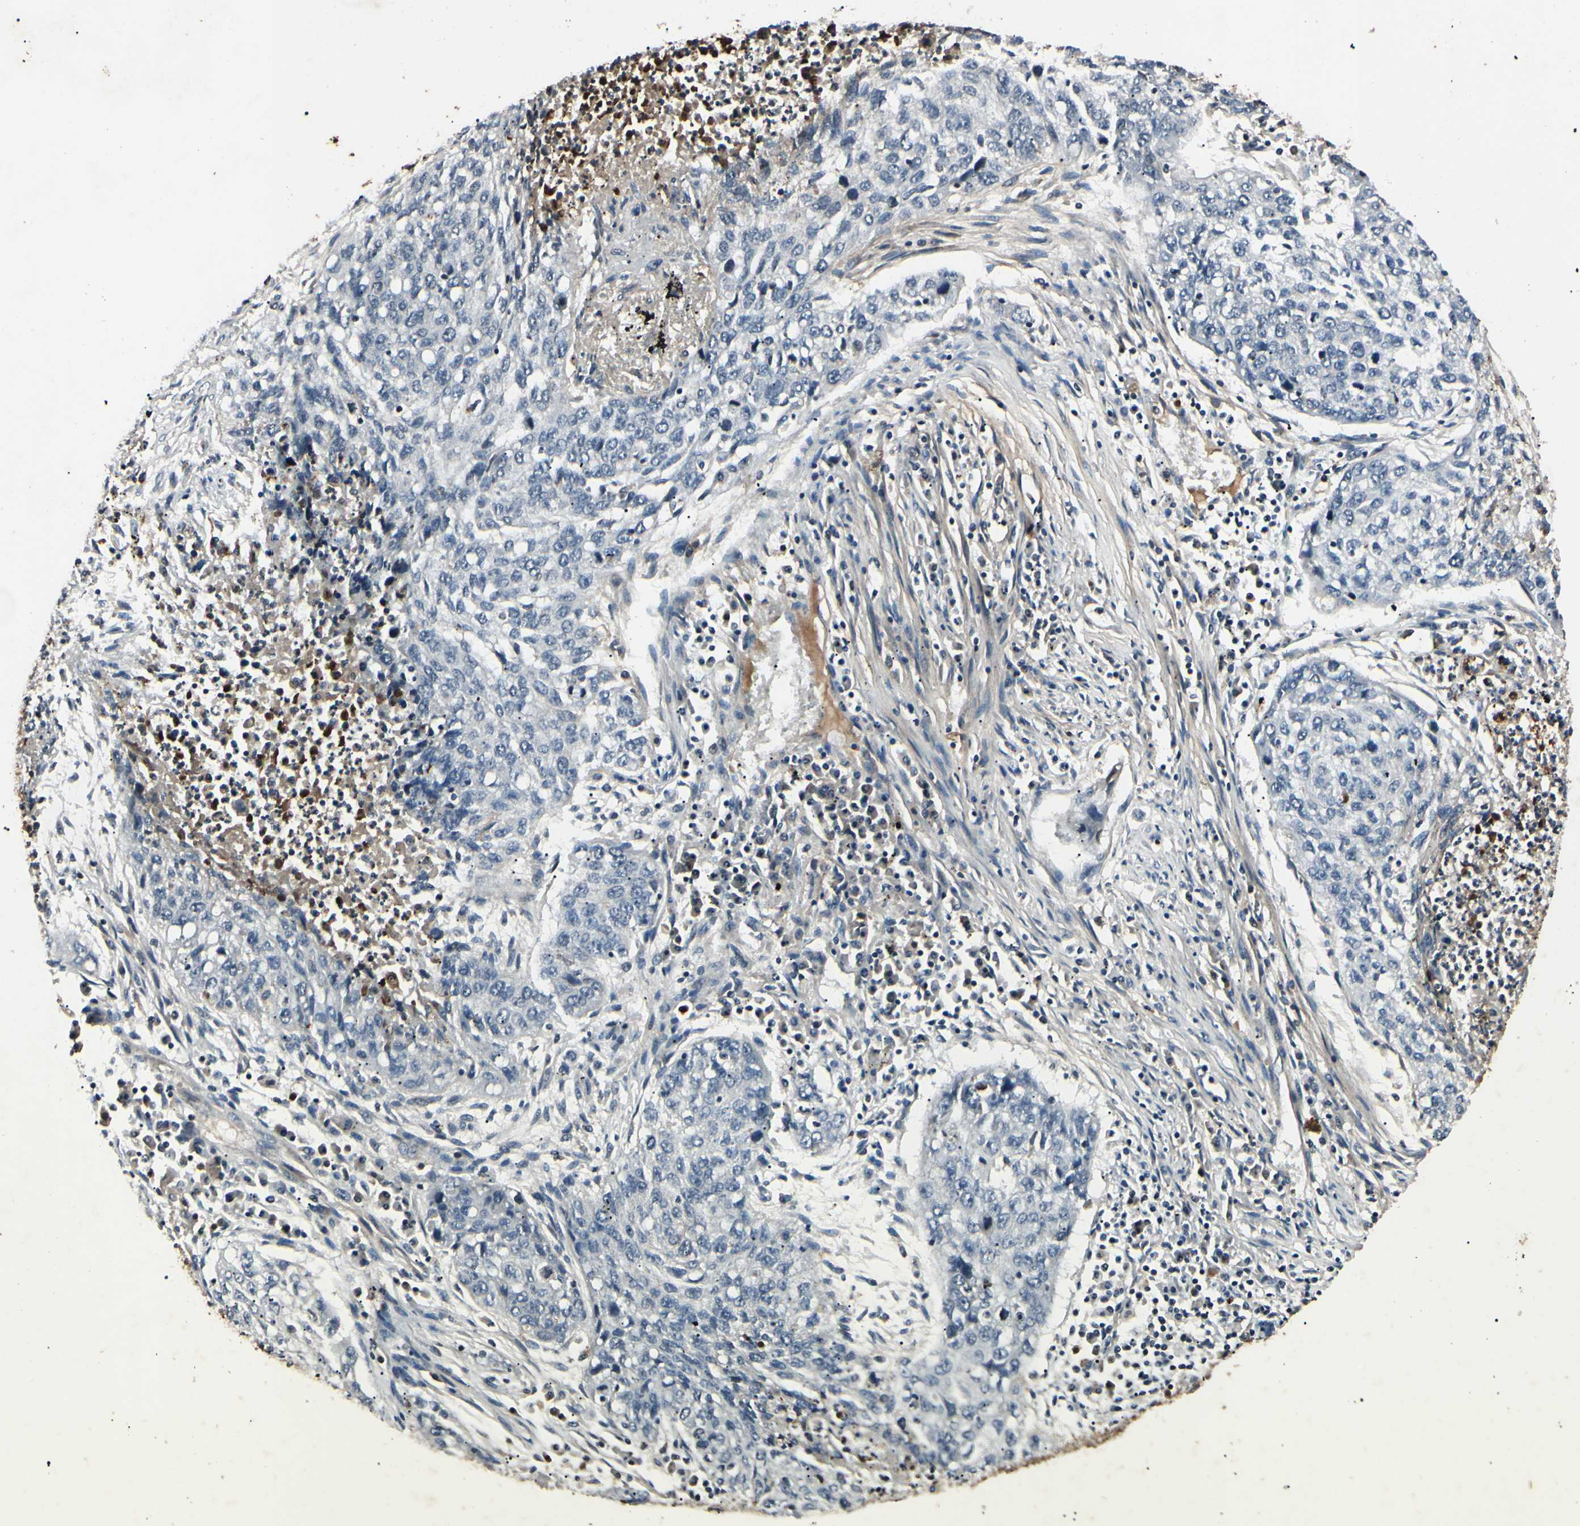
{"staining": {"intensity": "negative", "quantity": "none", "location": "none"}, "tissue": "lung cancer", "cell_type": "Tumor cells", "image_type": "cancer", "snomed": [{"axis": "morphology", "description": "Squamous cell carcinoma, NOS"}, {"axis": "topography", "description": "Lung"}], "caption": "Tumor cells show no significant staining in lung cancer (squamous cell carcinoma). (DAB IHC, high magnification).", "gene": "AEBP1", "patient": {"sex": "female", "age": 63}}